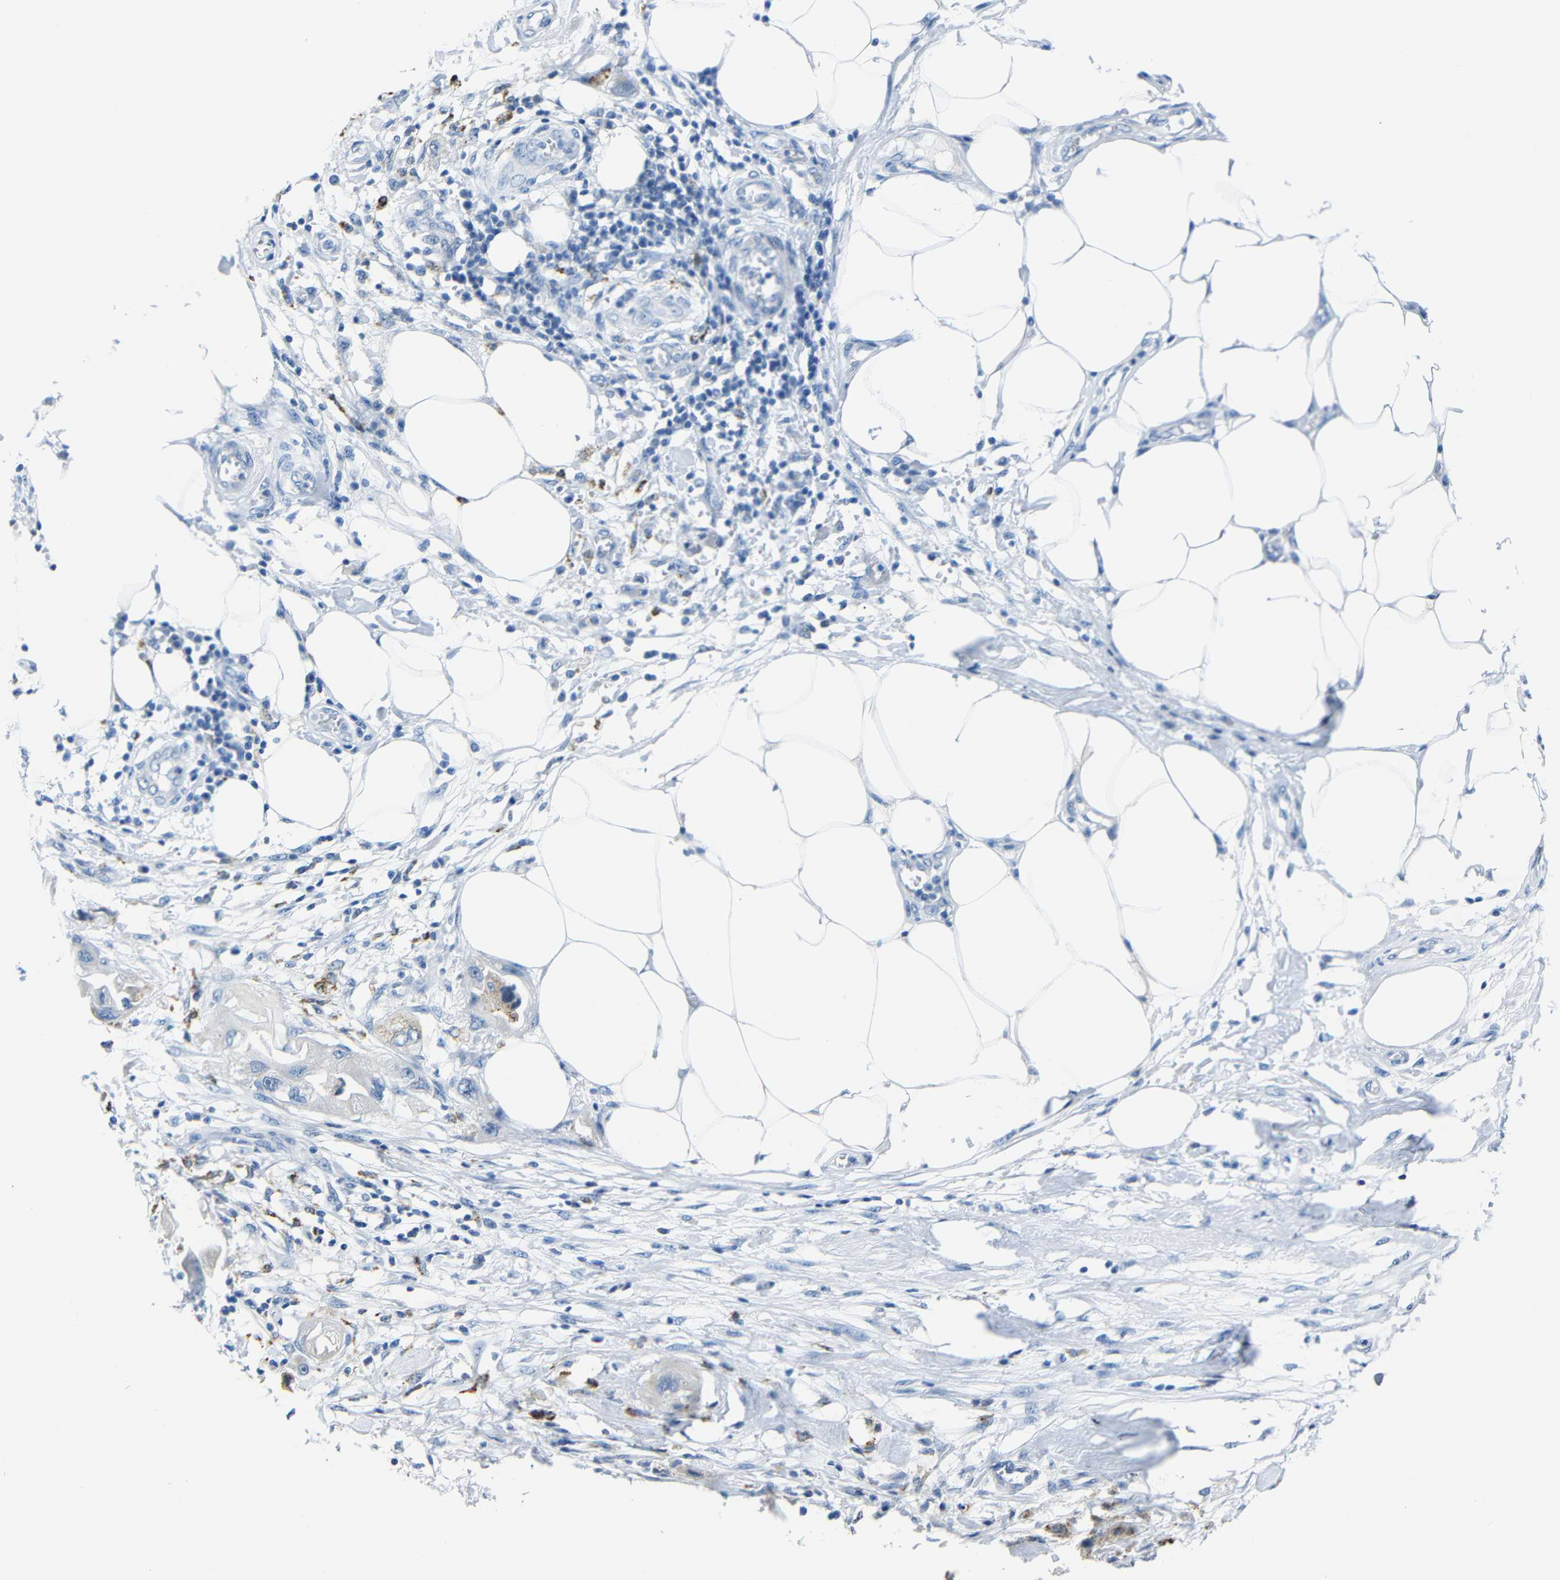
{"staining": {"intensity": "negative", "quantity": "none", "location": "none"}, "tissue": "endometrial cancer", "cell_type": "Tumor cells", "image_type": "cancer", "snomed": [{"axis": "morphology", "description": "Adenocarcinoma, NOS"}, {"axis": "topography", "description": "Endometrium"}], "caption": "Immunohistochemical staining of human adenocarcinoma (endometrial) exhibits no significant positivity in tumor cells. (Brightfield microscopy of DAB immunohistochemistry at high magnification).", "gene": "C15orf48", "patient": {"sex": "female", "age": 67}}